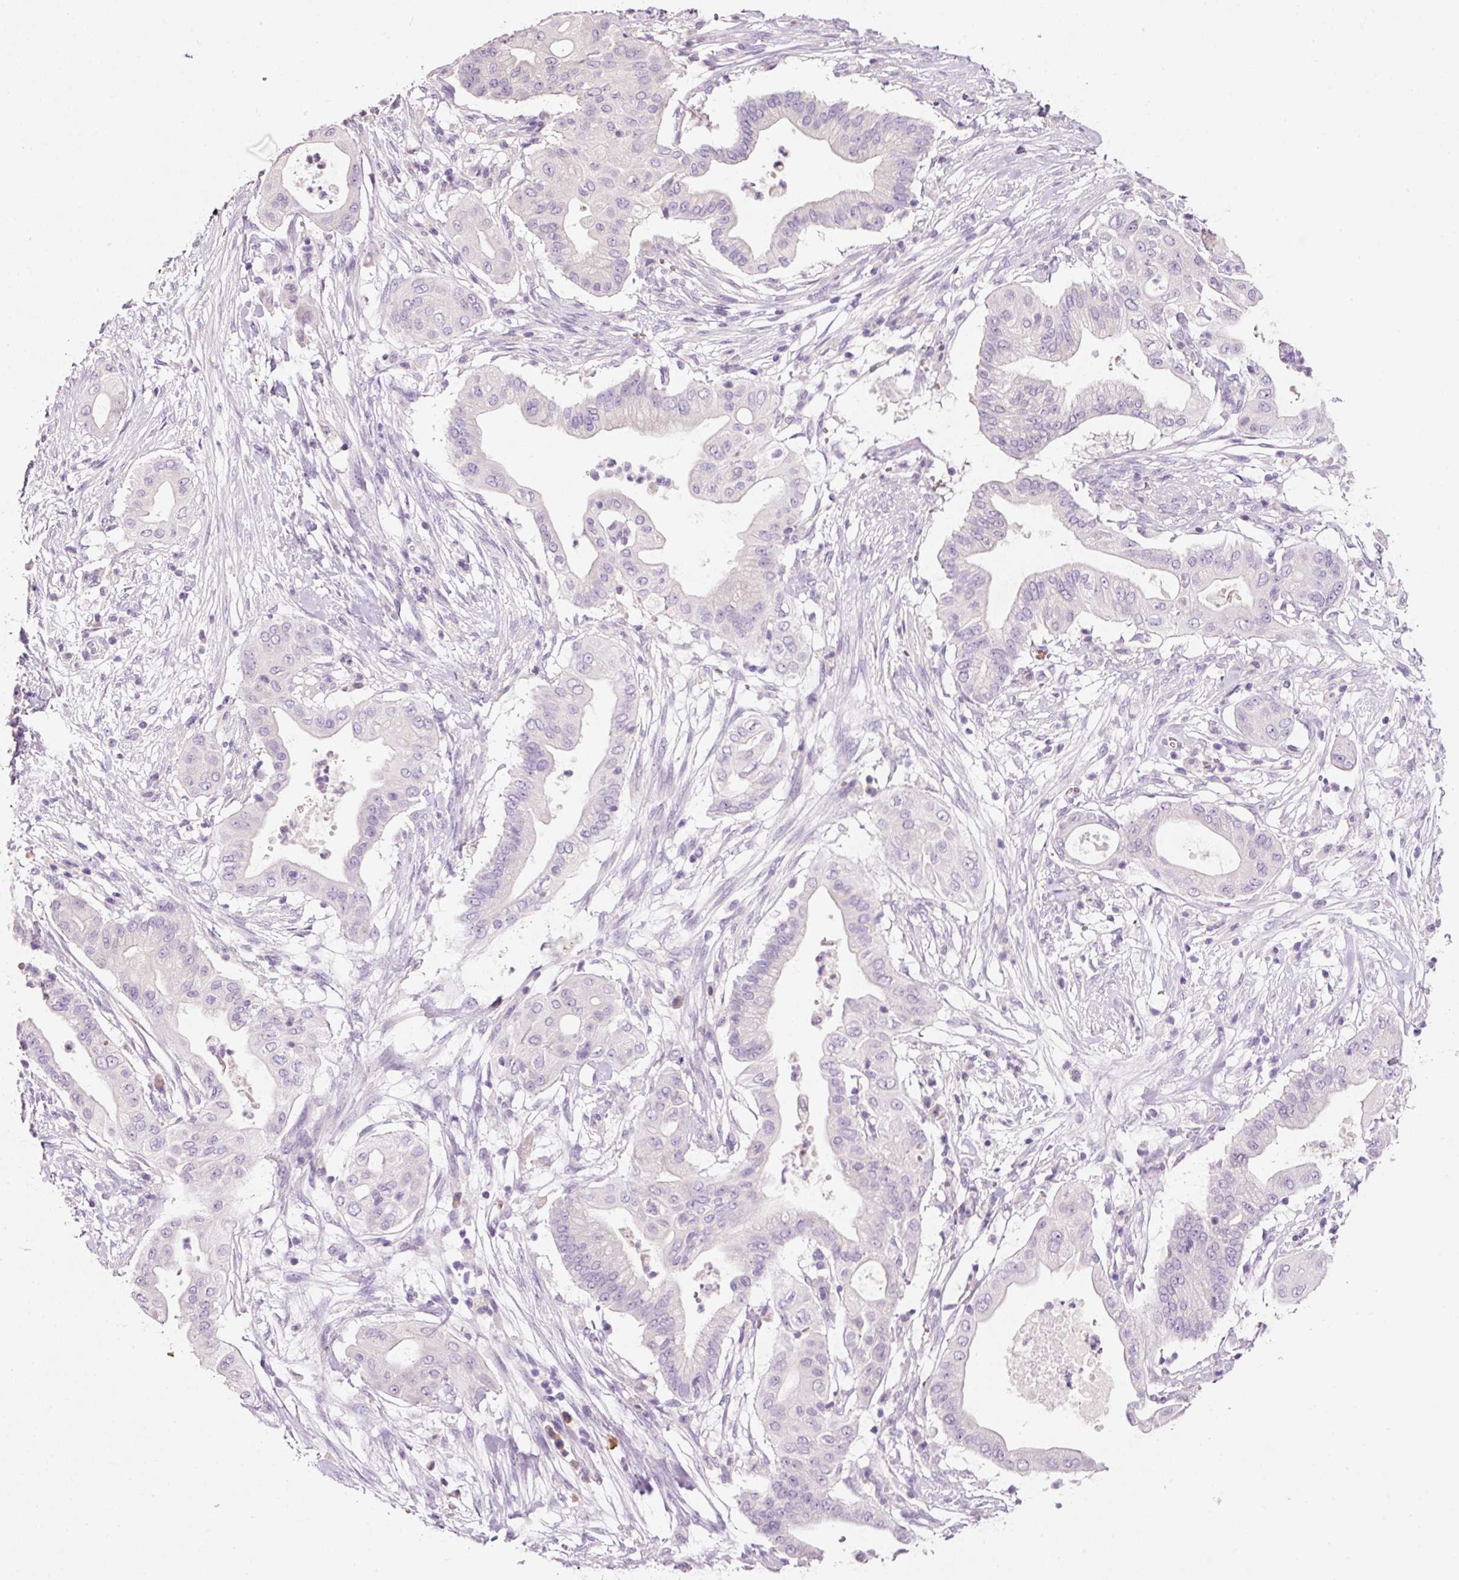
{"staining": {"intensity": "negative", "quantity": "none", "location": "none"}, "tissue": "pancreatic cancer", "cell_type": "Tumor cells", "image_type": "cancer", "snomed": [{"axis": "morphology", "description": "Adenocarcinoma, NOS"}, {"axis": "topography", "description": "Pancreas"}], "caption": "Immunohistochemistry micrograph of adenocarcinoma (pancreatic) stained for a protein (brown), which exhibits no expression in tumor cells.", "gene": "TENT5C", "patient": {"sex": "male", "age": 68}}